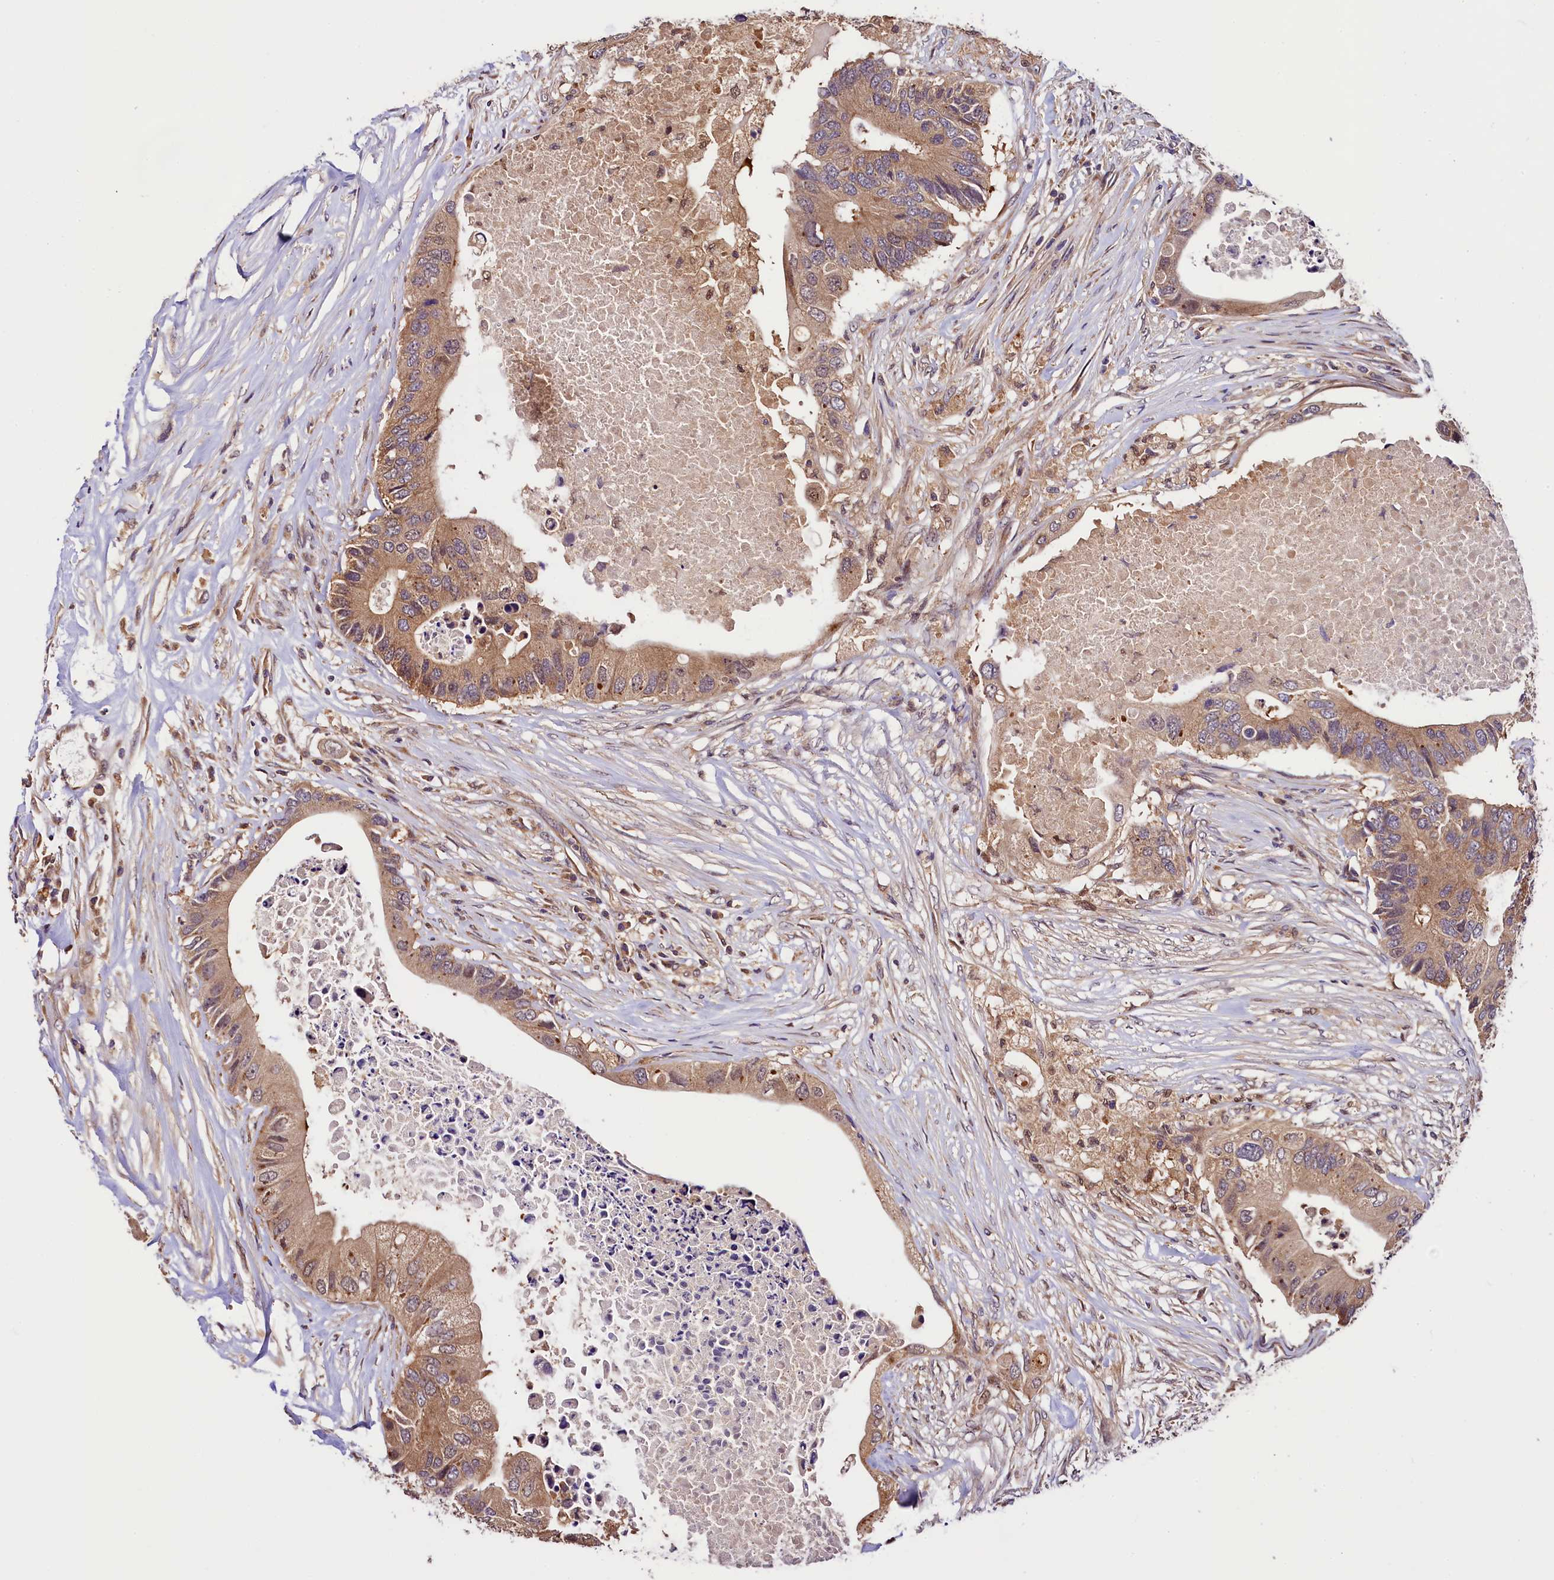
{"staining": {"intensity": "moderate", "quantity": ">75%", "location": "cytoplasmic/membranous"}, "tissue": "colorectal cancer", "cell_type": "Tumor cells", "image_type": "cancer", "snomed": [{"axis": "morphology", "description": "Adenocarcinoma, NOS"}, {"axis": "topography", "description": "Colon"}], "caption": "Protein staining reveals moderate cytoplasmic/membranous expression in about >75% of tumor cells in colorectal adenocarcinoma. The protein is stained brown, and the nuclei are stained in blue (DAB IHC with brightfield microscopy, high magnification).", "gene": "VPS35", "patient": {"sex": "male", "age": 71}}